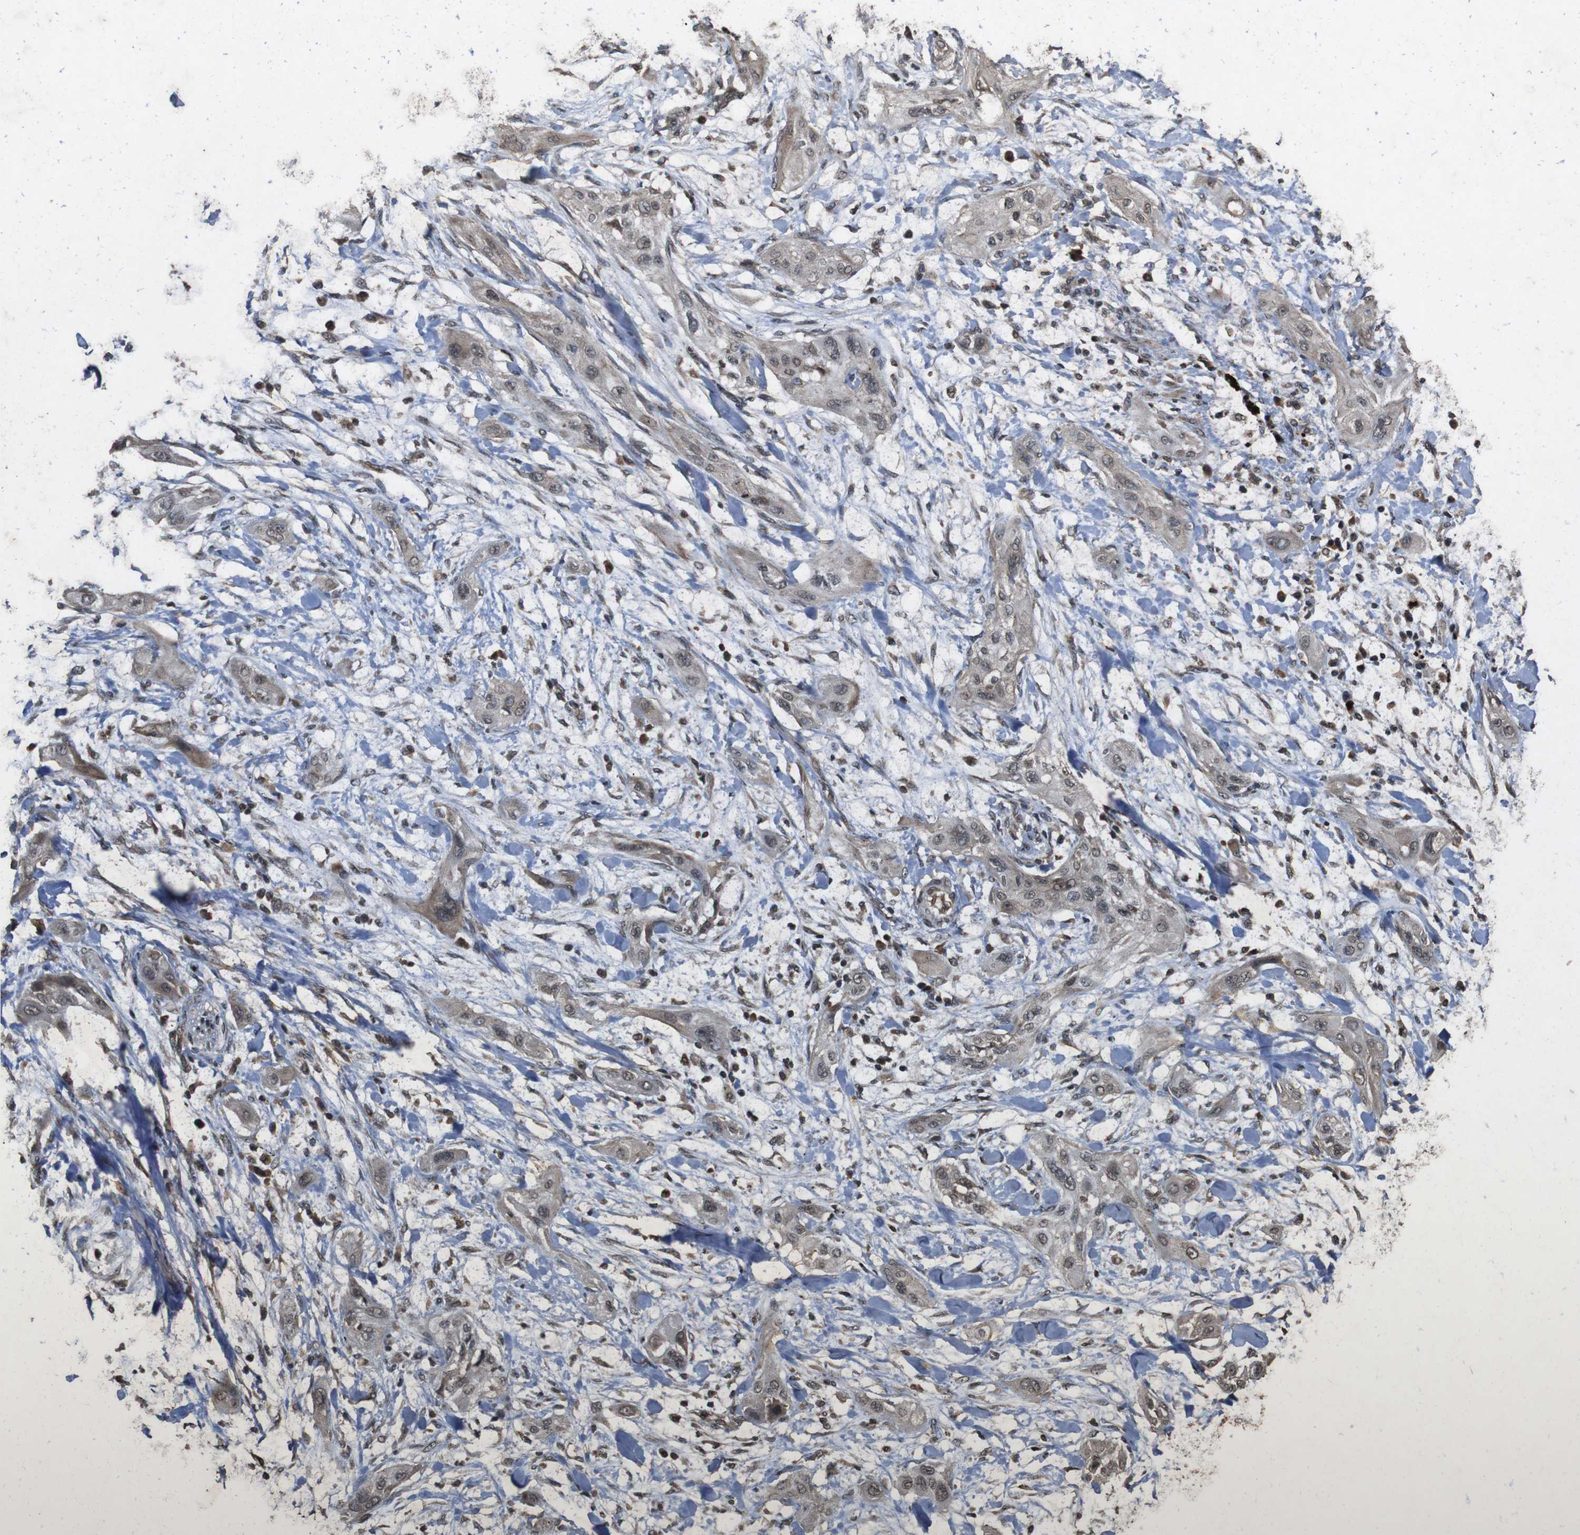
{"staining": {"intensity": "weak", "quantity": ">75%", "location": "cytoplasmic/membranous,nuclear"}, "tissue": "lung cancer", "cell_type": "Tumor cells", "image_type": "cancer", "snomed": [{"axis": "morphology", "description": "Squamous cell carcinoma, NOS"}, {"axis": "topography", "description": "Lung"}], "caption": "There is low levels of weak cytoplasmic/membranous and nuclear expression in tumor cells of lung cancer (squamous cell carcinoma), as demonstrated by immunohistochemical staining (brown color).", "gene": "SORL1", "patient": {"sex": "female", "age": 47}}